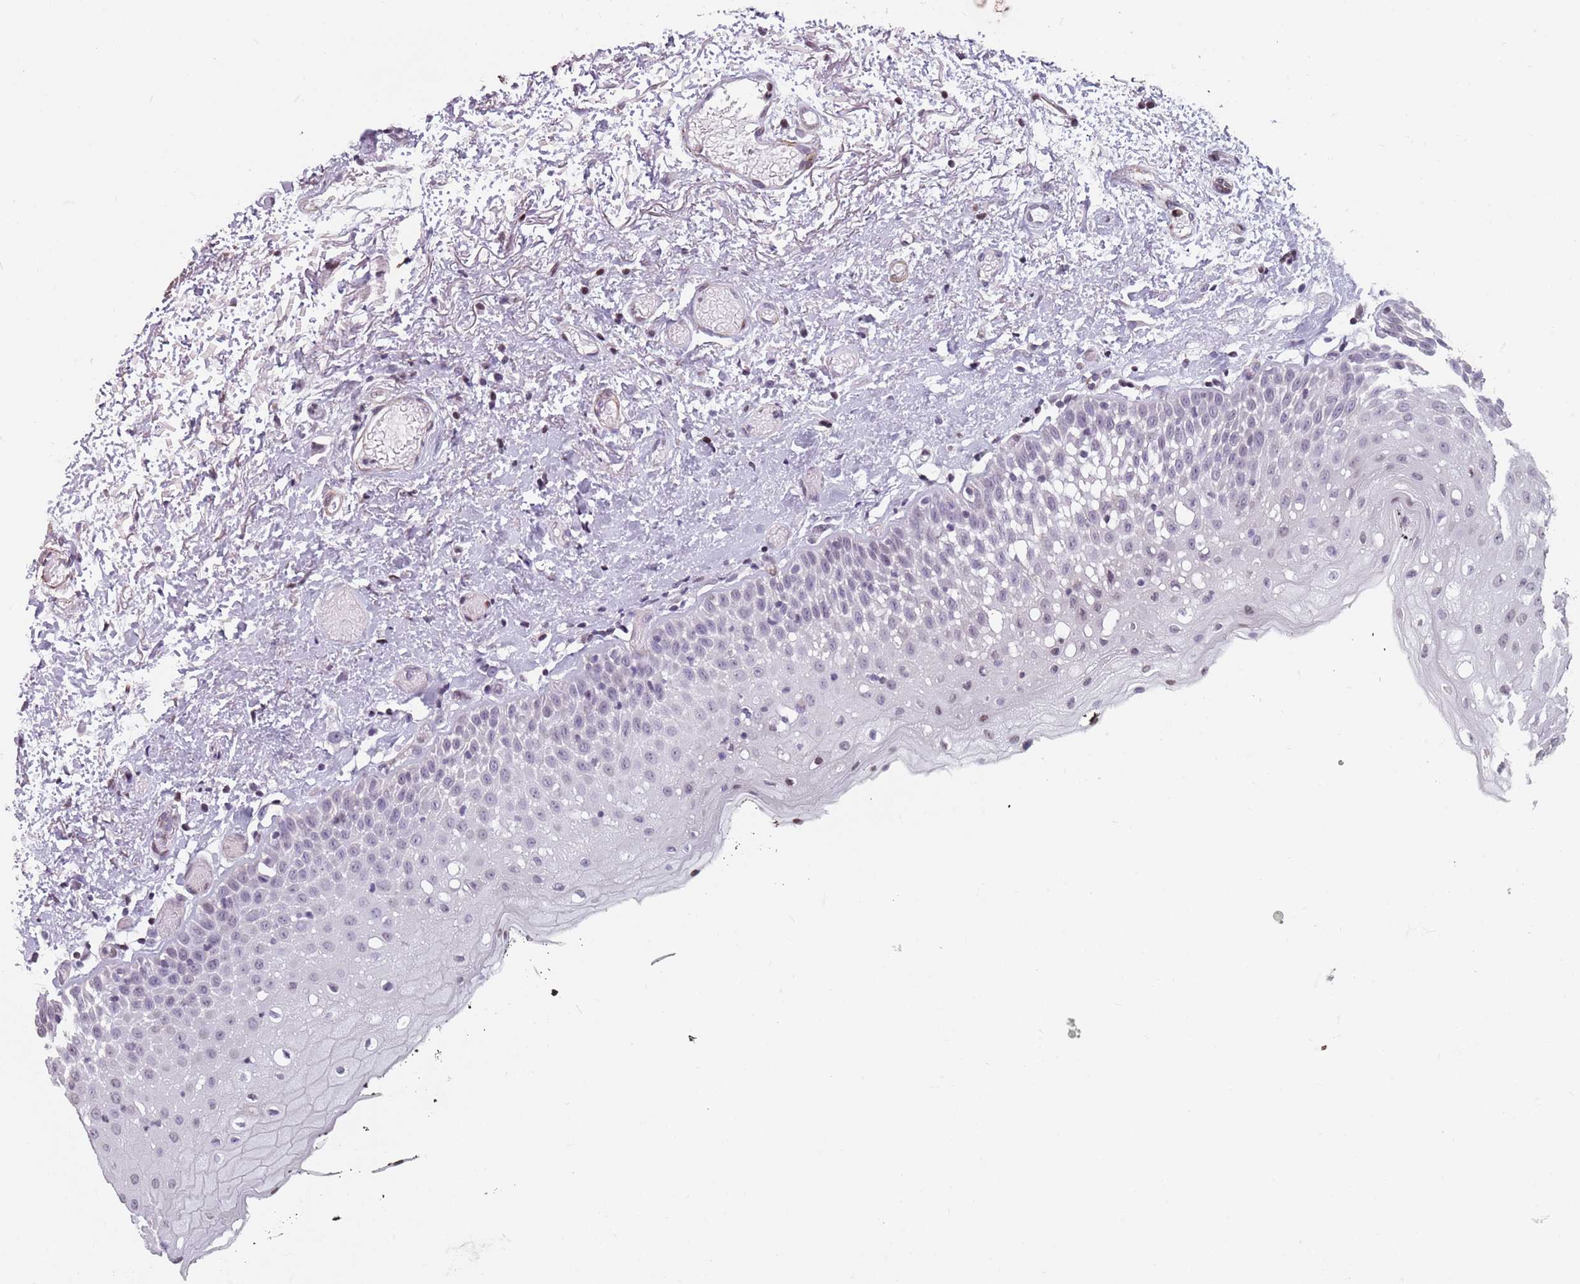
{"staining": {"intensity": "negative", "quantity": "none", "location": "none"}, "tissue": "oral mucosa", "cell_type": "Squamous epithelial cells", "image_type": "normal", "snomed": [{"axis": "morphology", "description": "Normal tissue, NOS"}, {"axis": "topography", "description": "Oral tissue"}], "caption": "A high-resolution photomicrograph shows immunohistochemistry staining of benign oral mucosa, which displays no significant expression in squamous epithelial cells.", "gene": "TMC4", "patient": {"sex": "male", "age": 74}}